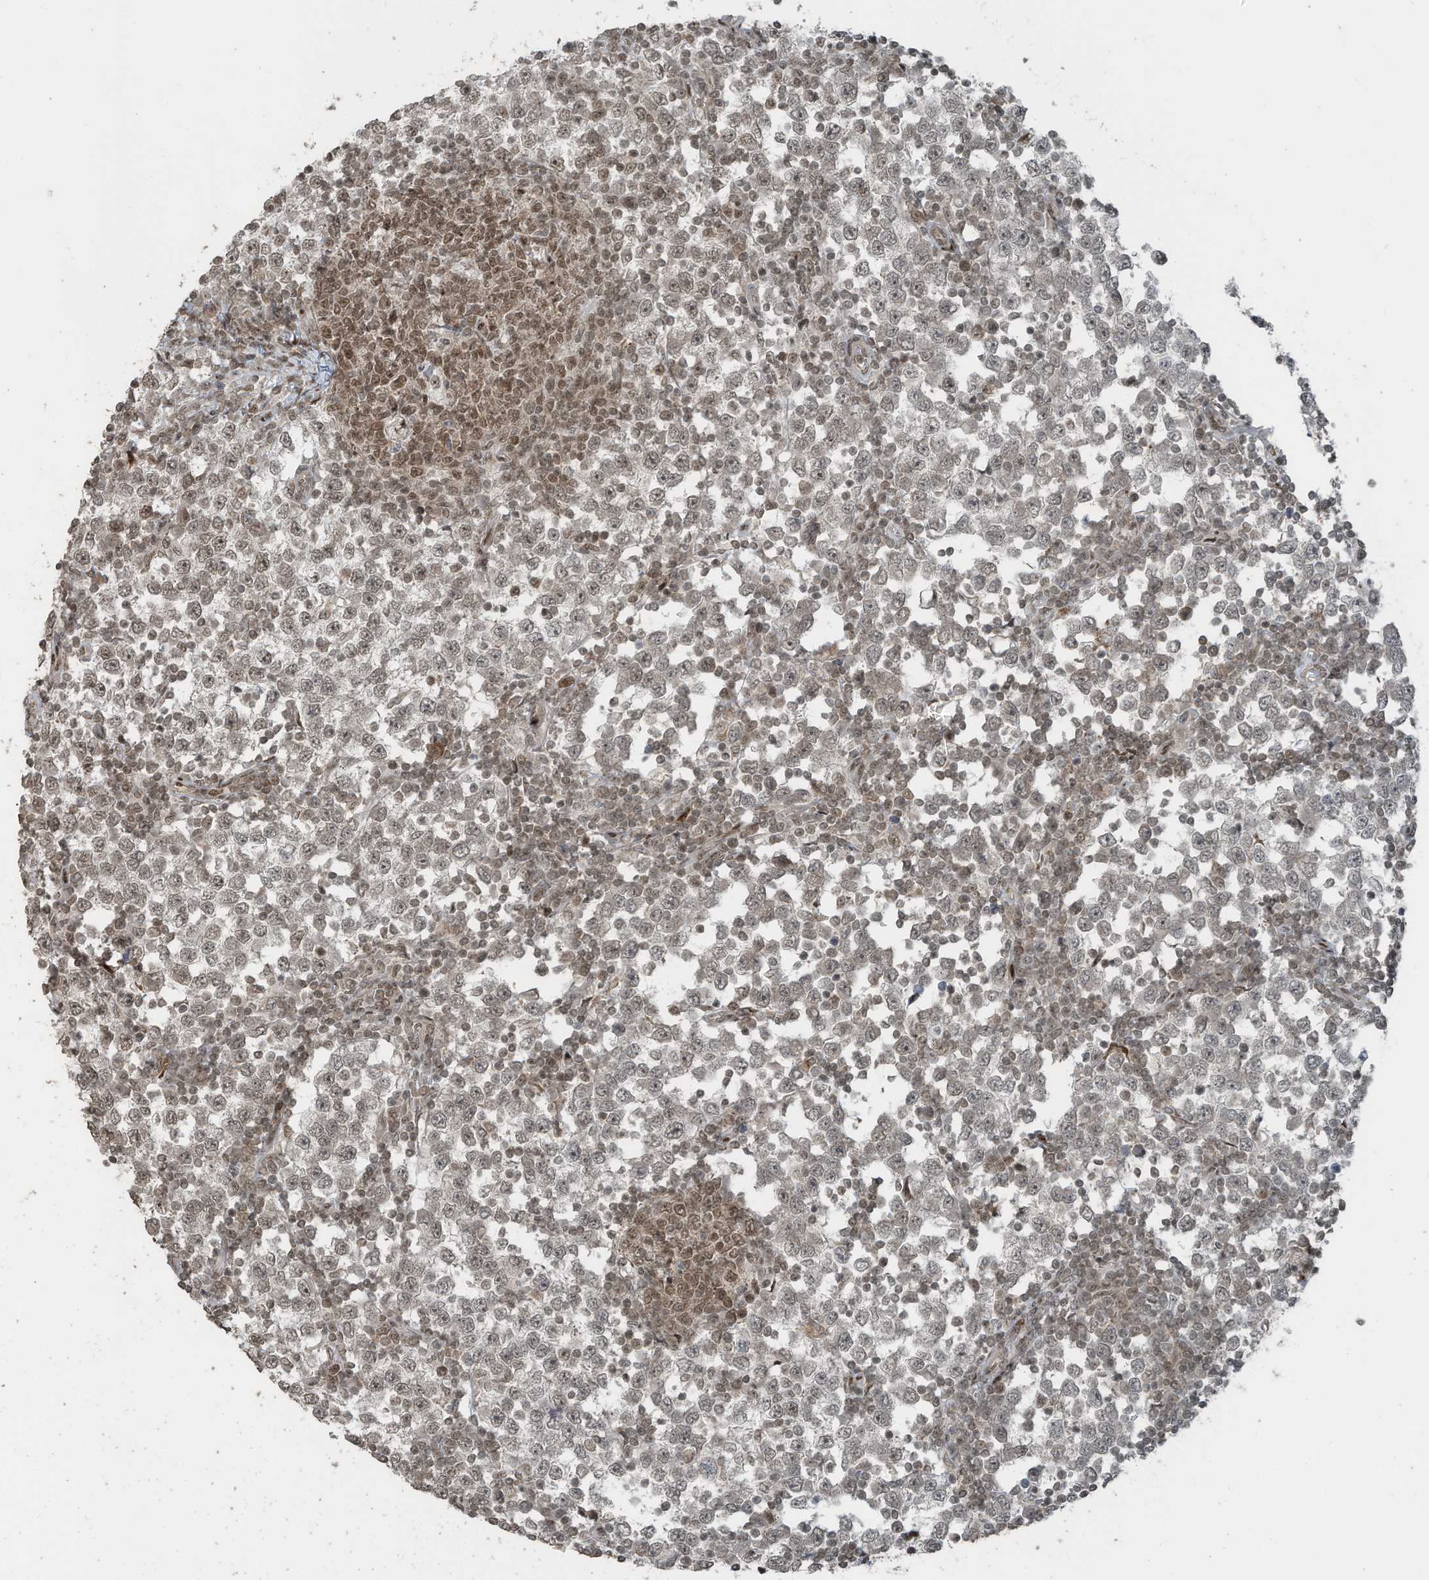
{"staining": {"intensity": "weak", "quantity": "25%-75%", "location": "nuclear"}, "tissue": "testis cancer", "cell_type": "Tumor cells", "image_type": "cancer", "snomed": [{"axis": "morphology", "description": "Seminoma, NOS"}, {"axis": "topography", "description": "Testis"}], "caption": "The micrograph reveals staining of testis cancer, revealing weak nuclear protein staining (brown color) within tumor cells.", "gene": "PCNP", "patient": {"sex": "male", "age": 65}}